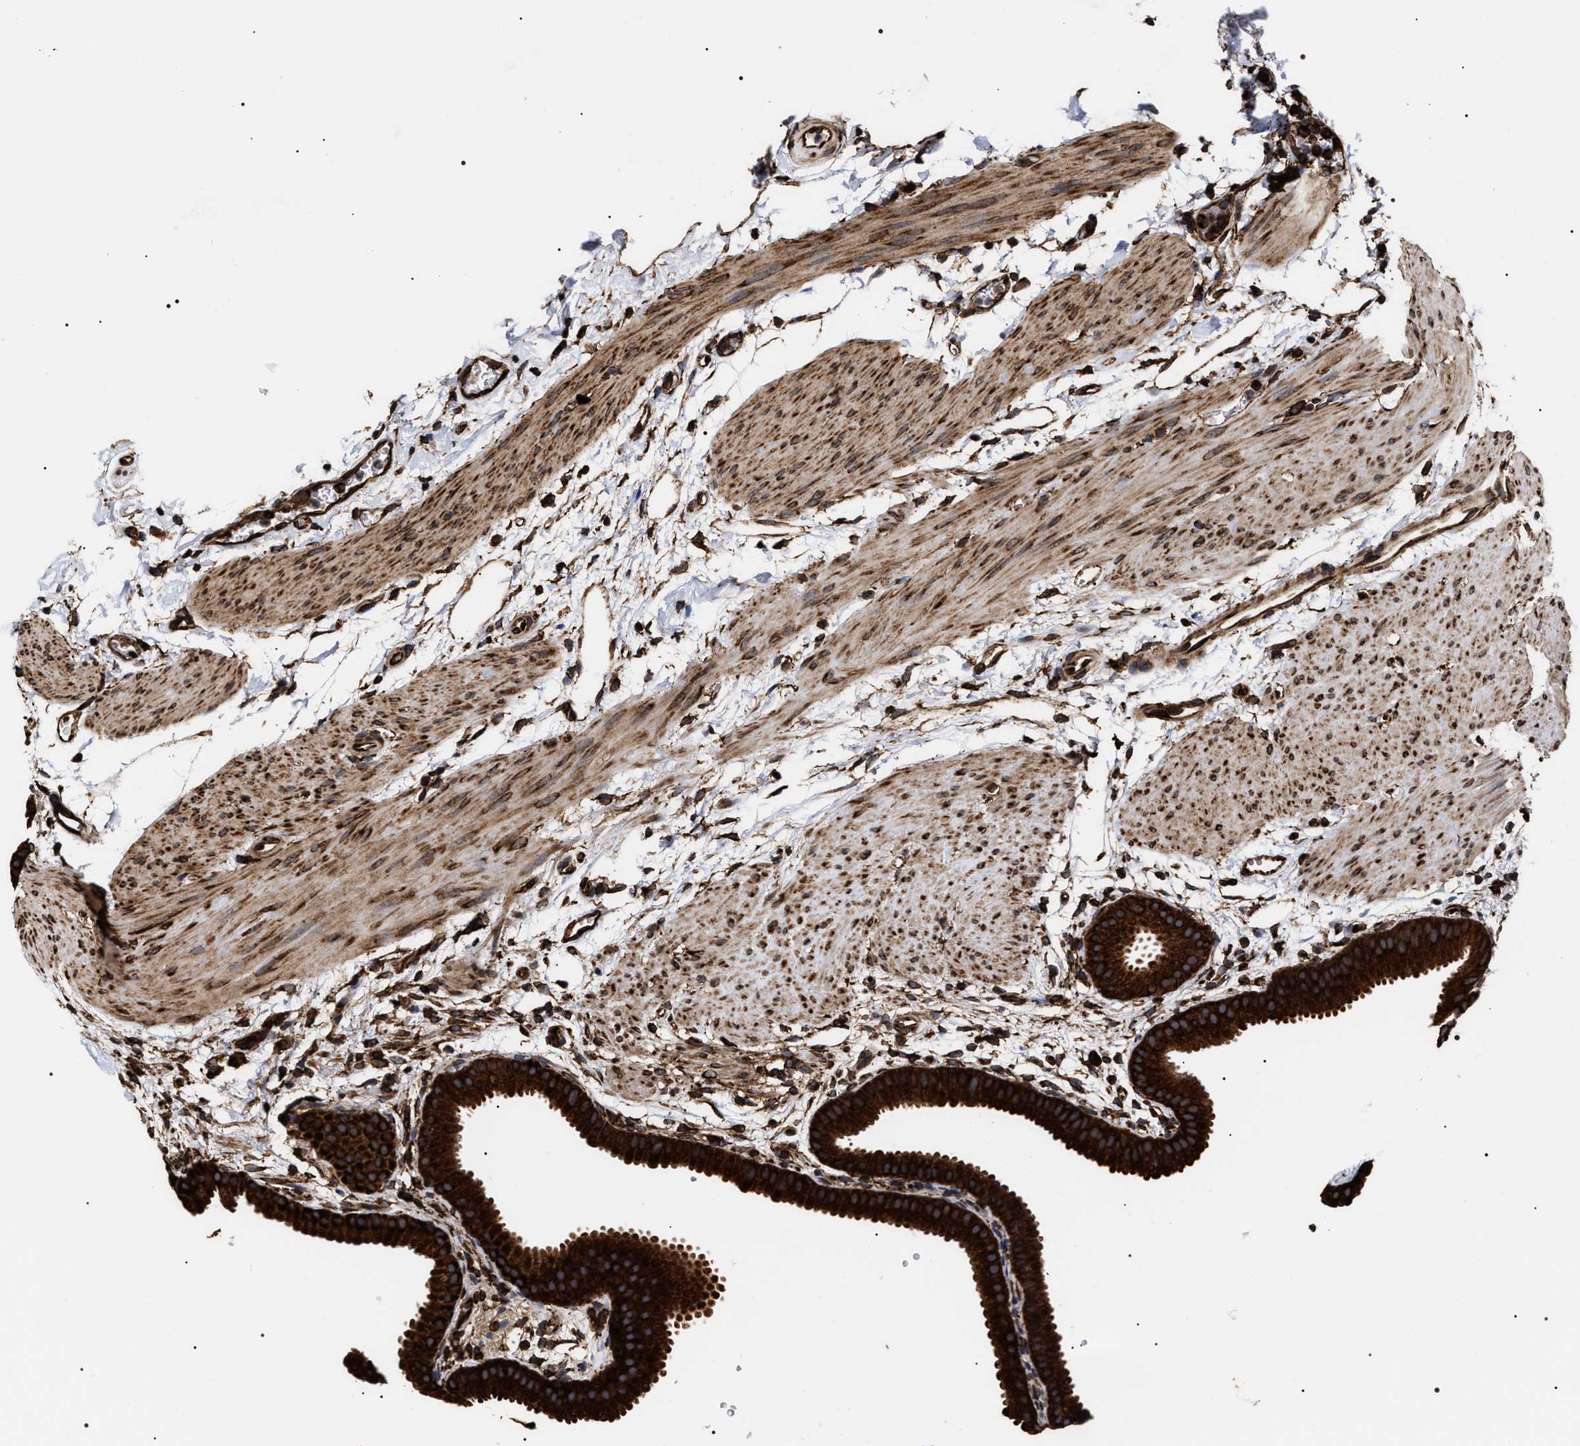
{"staining": {"intensity": "strong", "quantity": ">75%", "location": "cytoplasmic/membranous"}, "tissue": "gallbladder", "cell_type": "Glandular cells", "image_type": "normal", "snomed": [{"axis": "morphology", "description": "Normal tissue, NOS"}, {"axis": "topography", "description": "Gallbladder"}], "caption": "Protein staining by IHC demonstrates strong cytoplasmic/membranous expression in about >75% of glandular cells in benign gallbladder.", "gene": "SERBP1", "patient": {"sex": "female", "age": 64}}